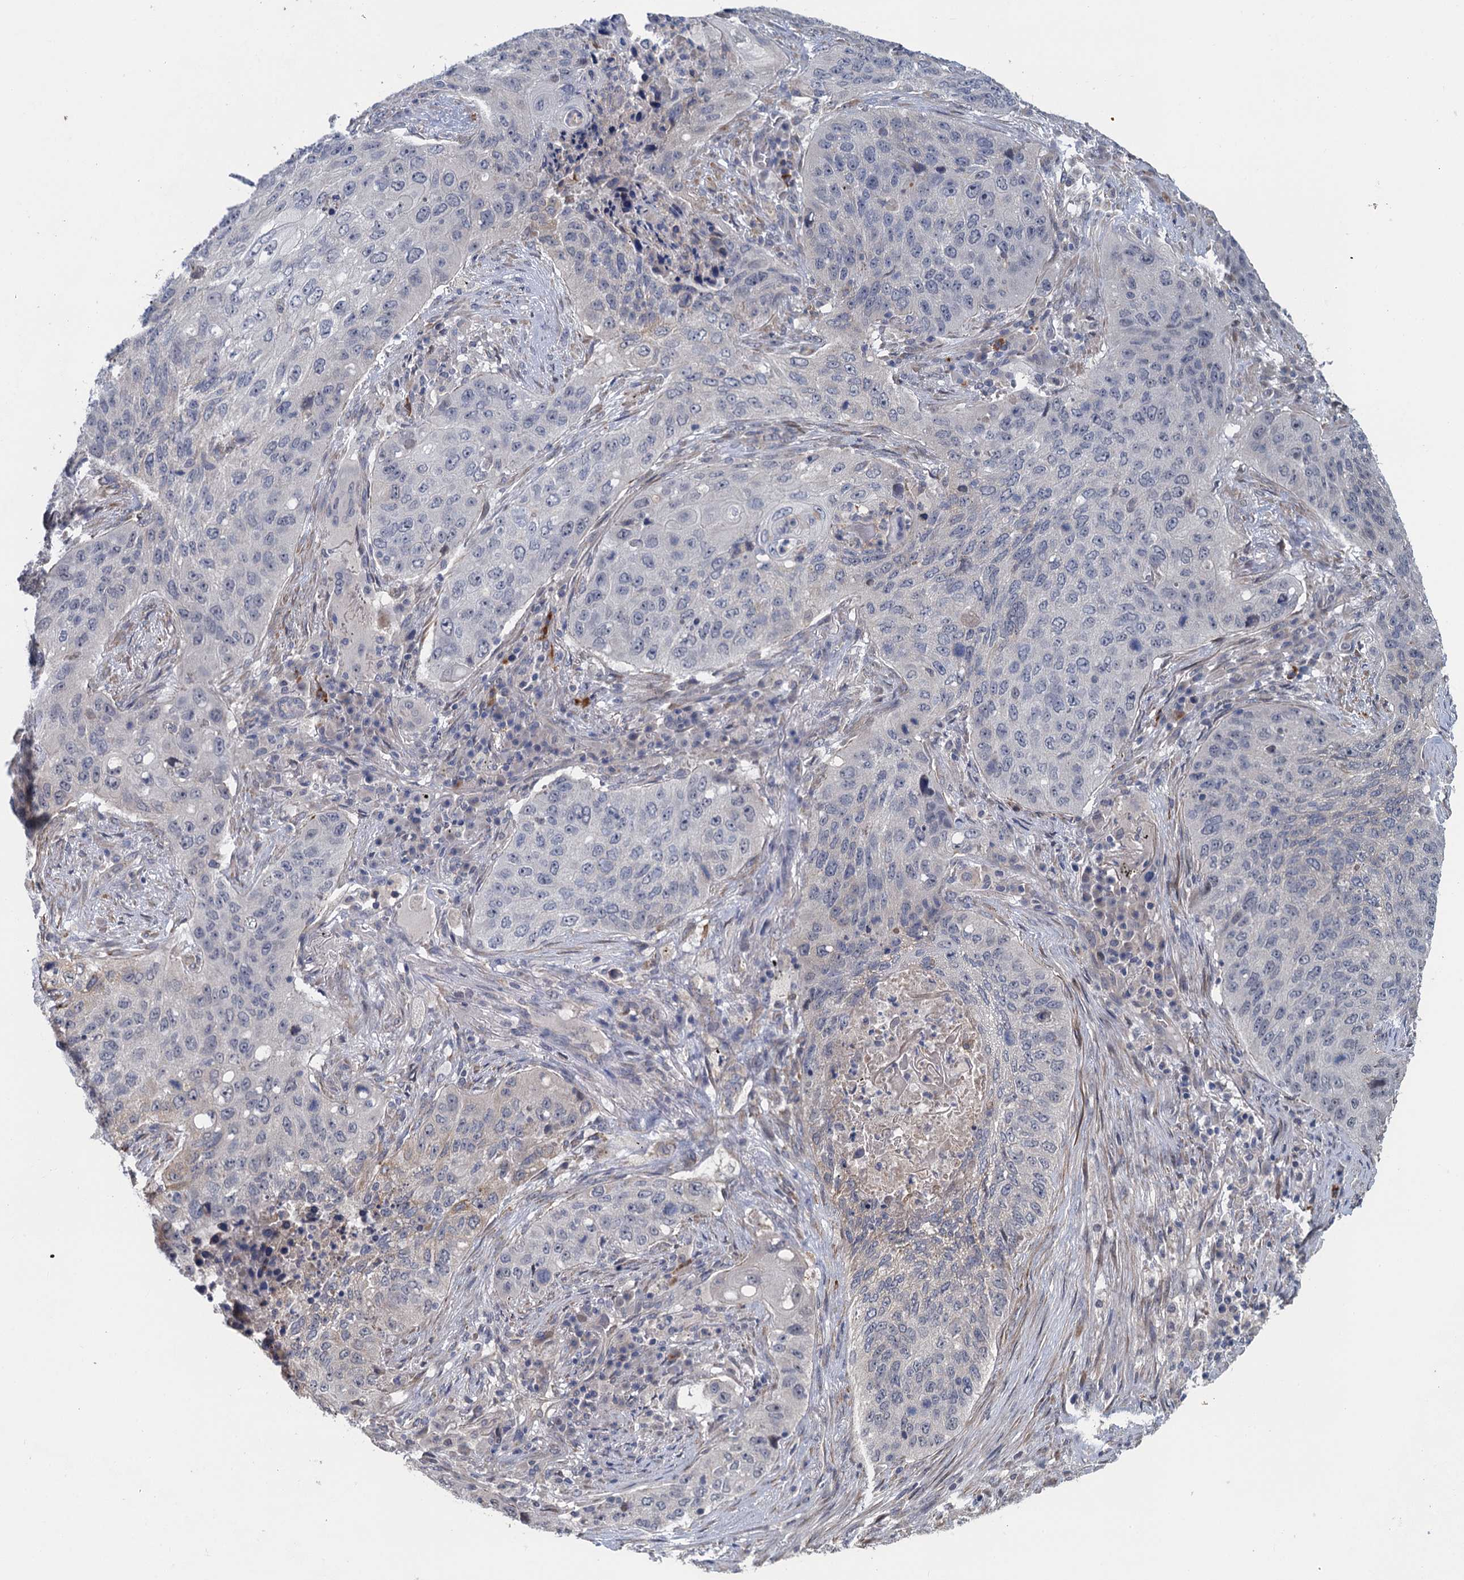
{"staining": {"intensity": "negative", "quantity": "none", "location": "none"}, "tissue": "lung cancer", "cell_type": "Tumor cells", "image_type": "cancer", "snomed": [{"axis": "morphology", "description": "Squamous cell carcinoma, NOS"}, {"axis": "topography", "description": "Lung"}], "caption": "Immunohistochemistry (IHC) image of human lung squamous cell carcinoma stained for a protein (brown), which reveals no expression in tumor cells.", "gene": "MYO16", "patient": {"sex": "female", "age": 63}}